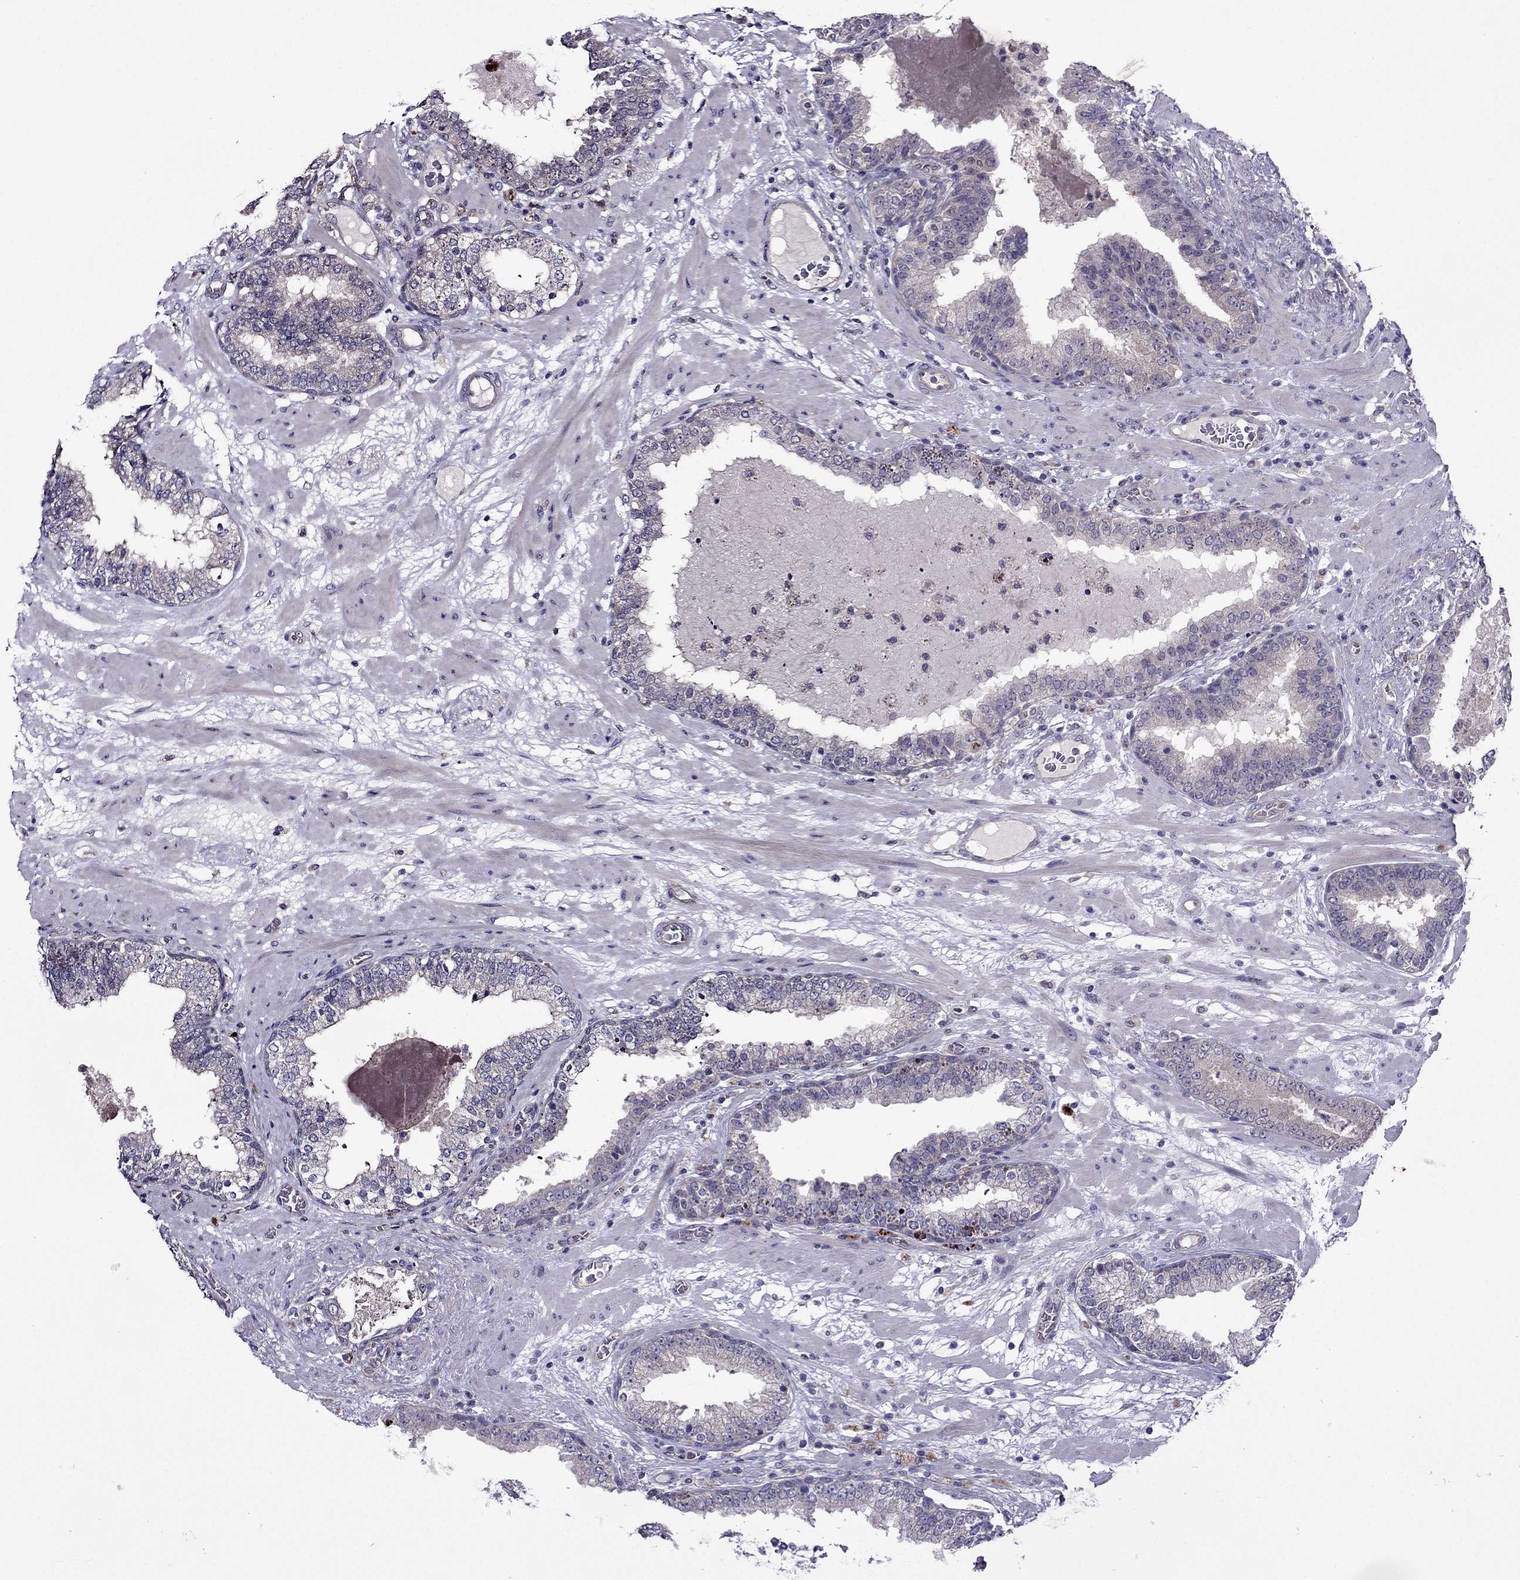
{"staining": {"intensity": "weak", "quantity": "25%-75%", "location": "cytoplasmic/membranous"}, "tissue": "prostate cancer", "cell_type": "Tumor cells", "image_type": "cancer", "snomed": [{"axis": "morphology", "description": "Adenocarcinoma, Low grade"}, {"axis": "topography", "description": "Prostate"}], "caption": "Immunohistochemical staining of human prostate adenocarcinoma (low-grade) shows low levels of weak cytoplasmic/membranous expression in about 25%-75% of tumor cells.", "gene": "CDK5", "patient": {"sex": "male", "age": 60}}